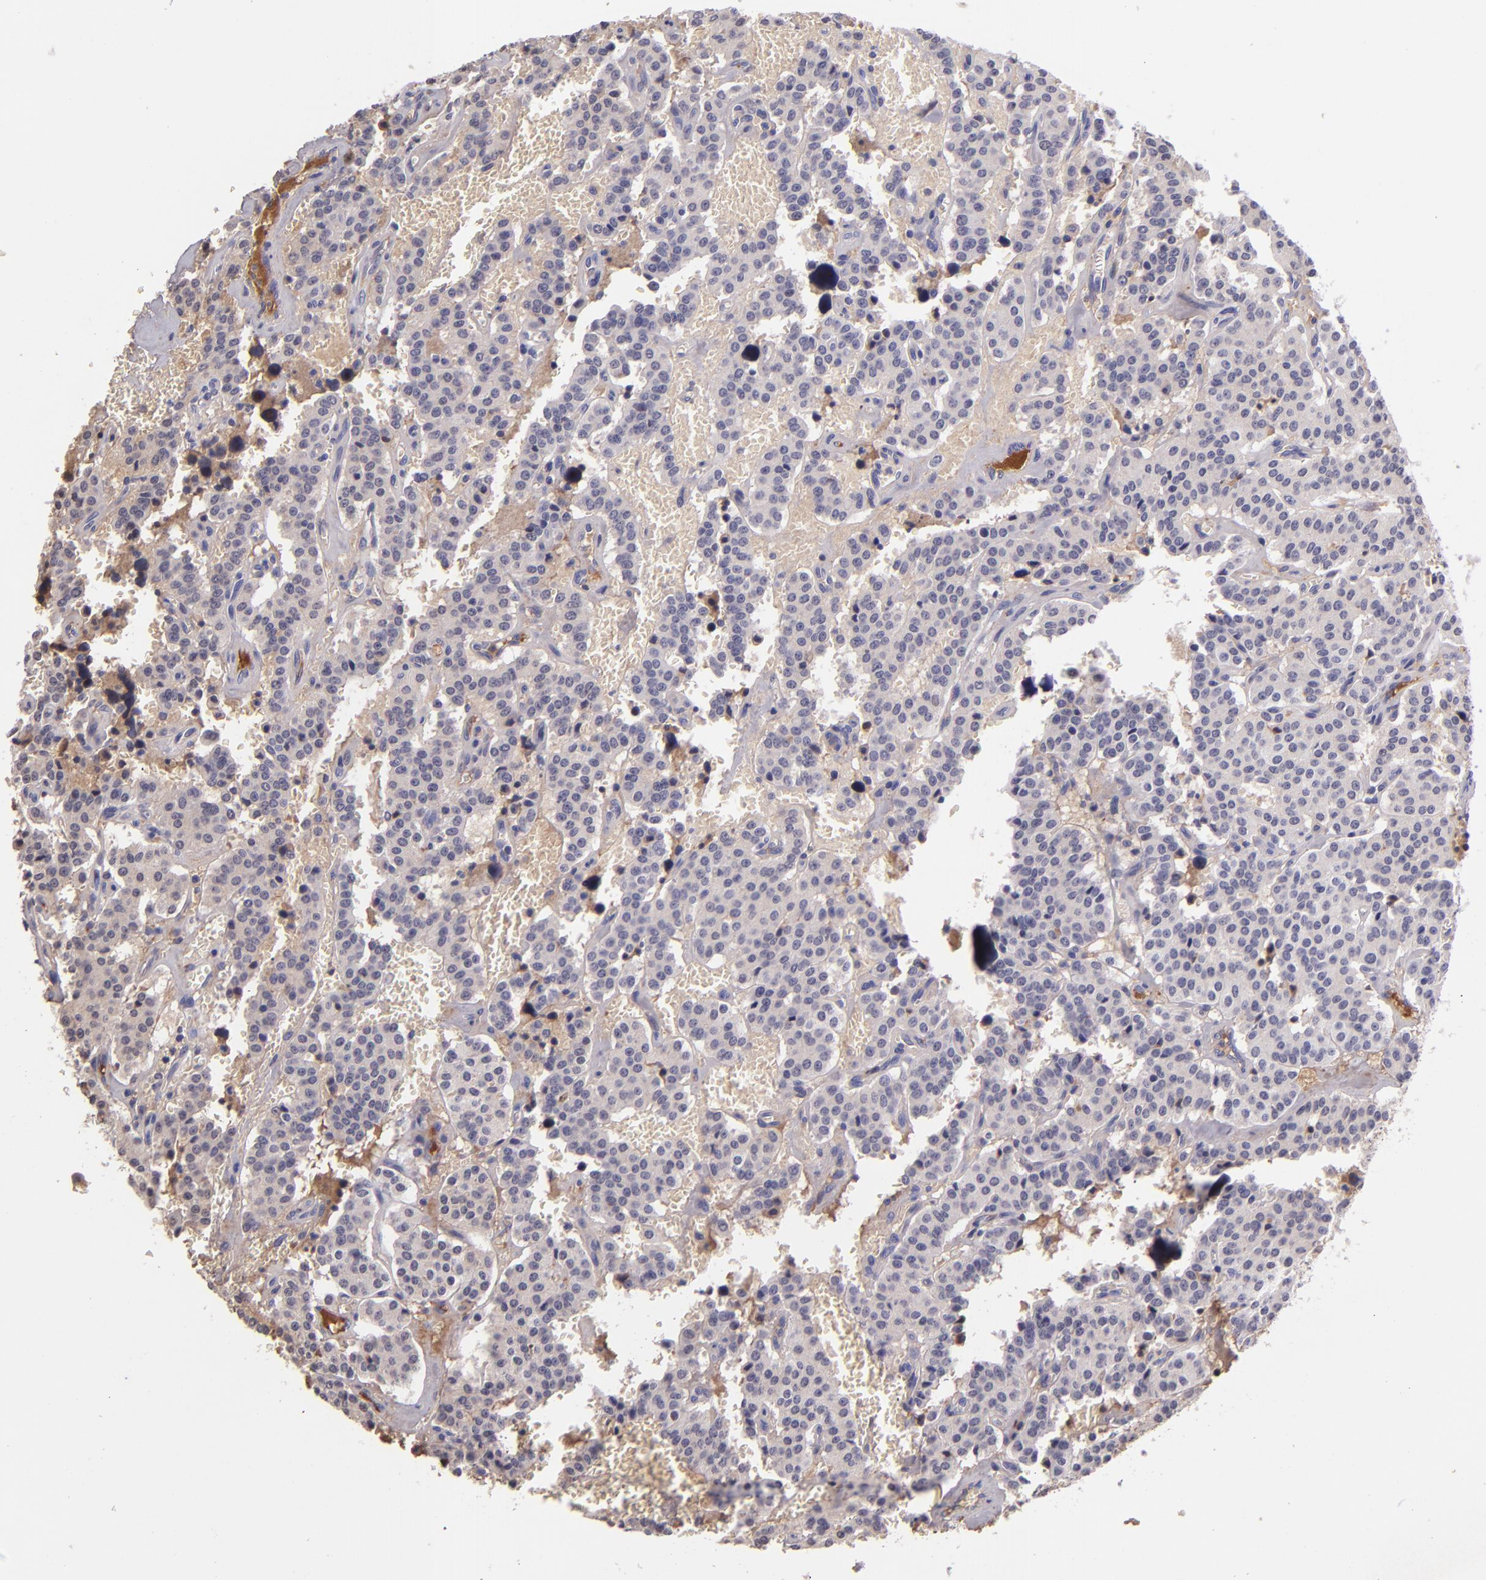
{"staining": {"intensity": "weak", "quantity": "<25%", "location": "cytoplasmic/membranous"}, "tissue": "carcinoid", "cell_type": "Tumor cells", "image_type": "cancer", "snomed": [{"axis": "morphology", "description": "Carcinoid, malignant, NOS"}, {"axis": "topography", "description": "Bronchus"}], "caption": "Immunohistochemistry of carcinoid demonstrates no staining in tumor cells.", "gene": "KNG1", "patient": {"sex": "male", "age": 55}}